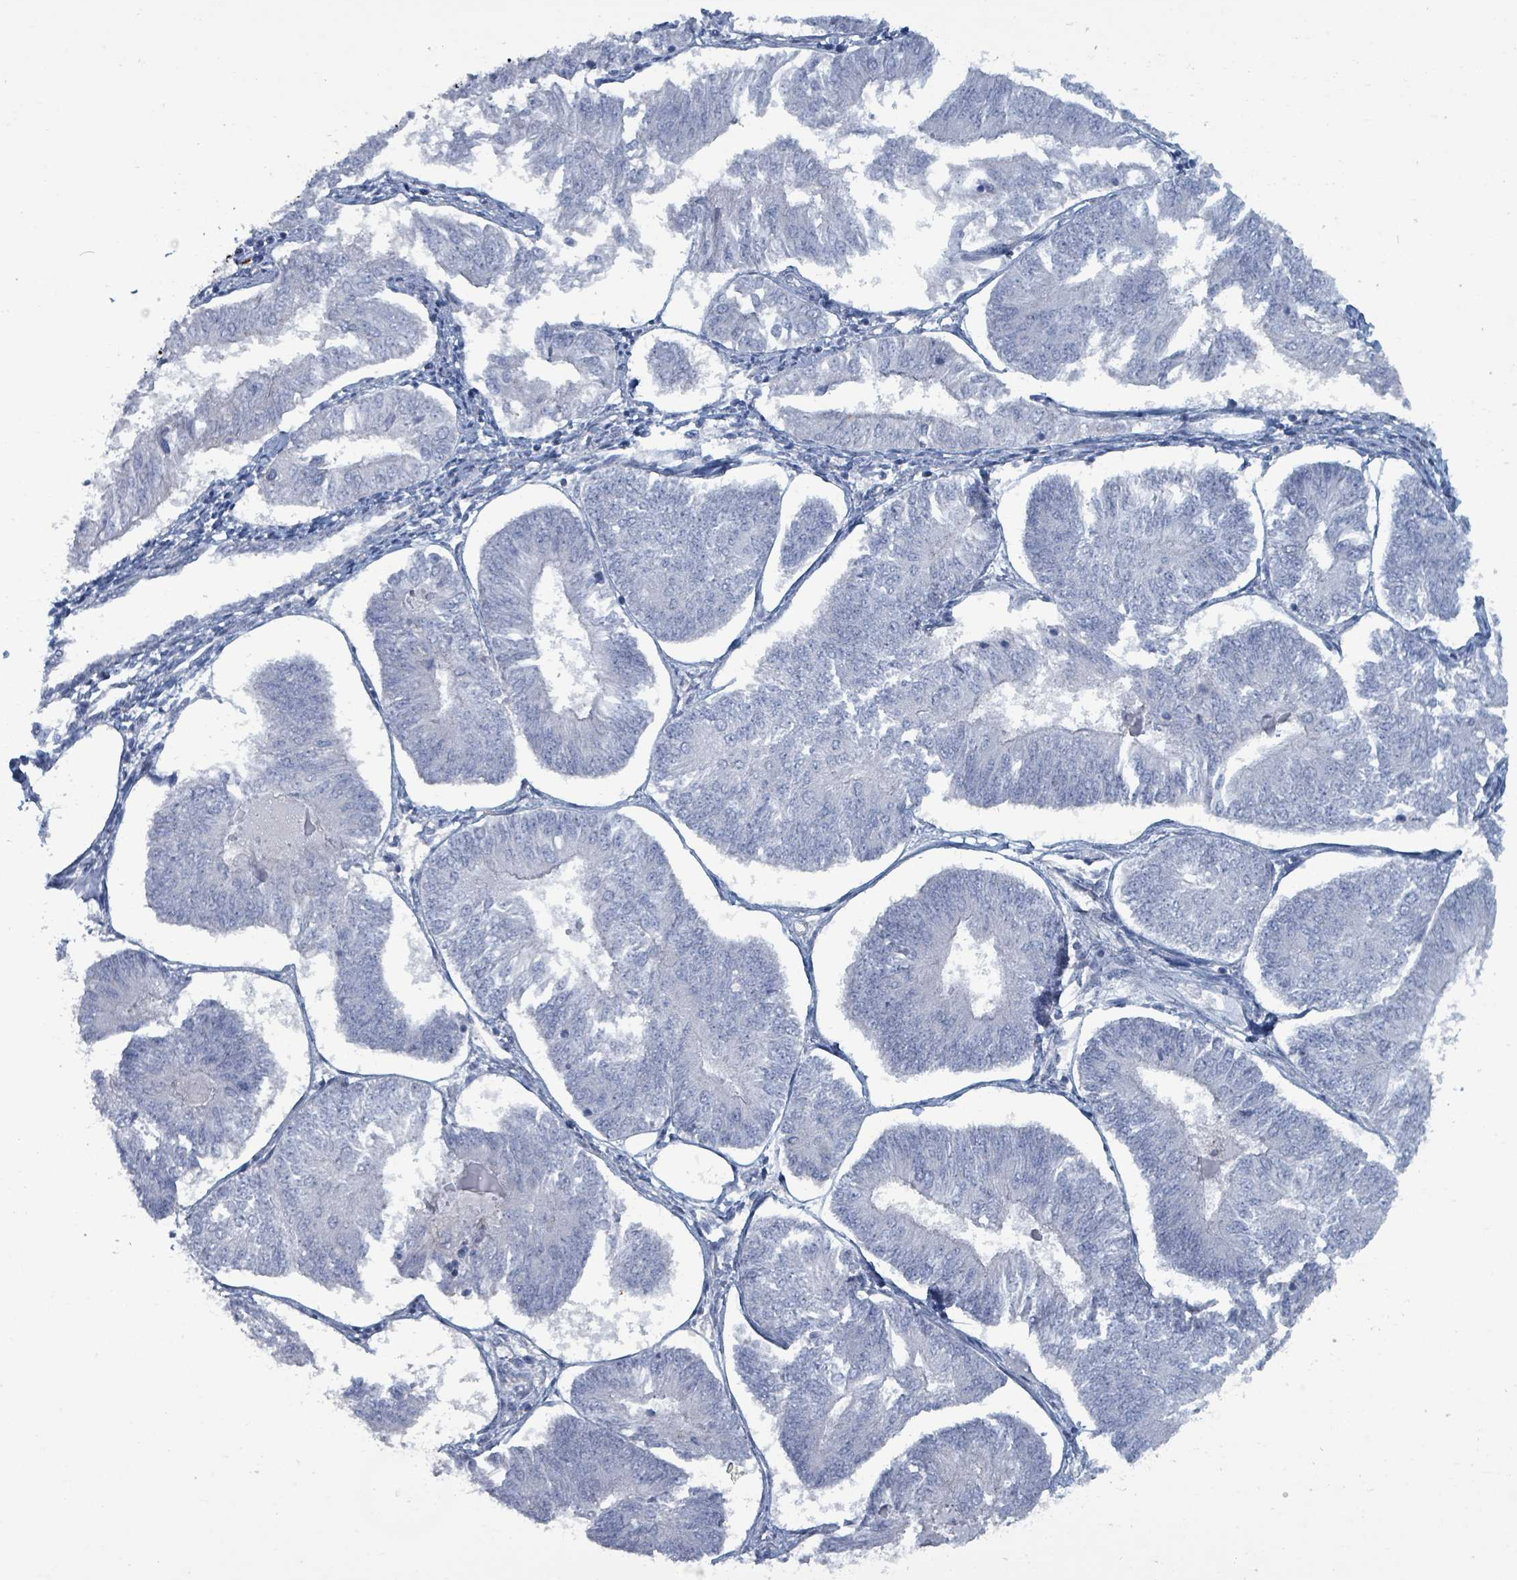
{"staining": {"intensity": "negative", "quantity": "none", "location": "none"}, "tissue": "endometrial cancer", "cell_type": "Tumor cells", "image_type": "cancer", "snomed": [{"axis": "morphology", "description": "Adenocarcinoma, NOS"}, {"axis": "topography", "description": "Endometrium"}], "caption": "A histopathology image of human endometrial adenocarcinoma is negative for staining in tumor cells.", "gene": "TAAR5", "patient": {"sex": "female", "age": 58}}